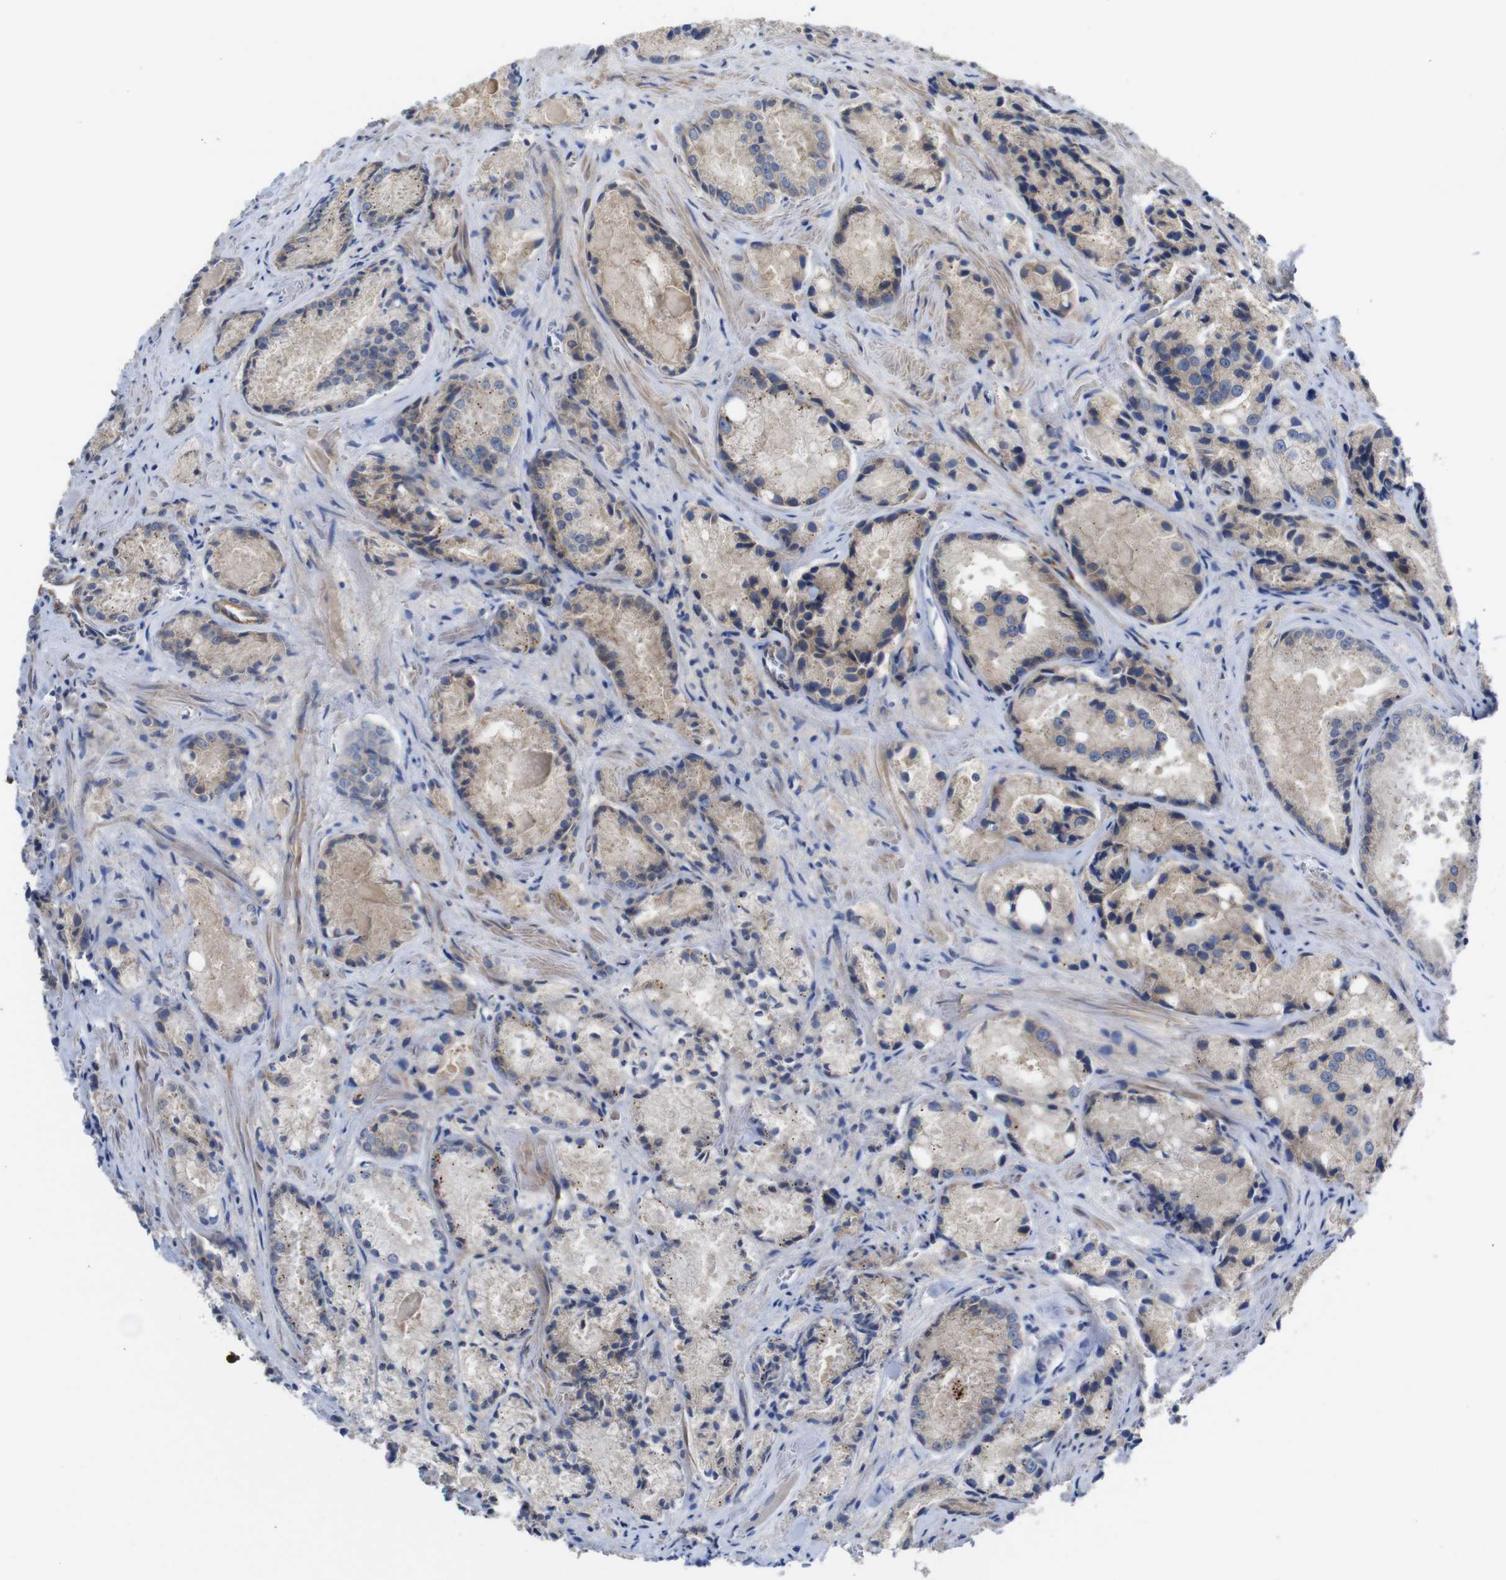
{"staining": {"intensity": "weak", "quantity": "25%-75%", "location": "cytoplasmic/membranous"}, "tissue": "prostate cancer", "cell_type": "Tumor cells", "image_type": "cancer", "snomed": [{"axis": "morphology", "description": "Adenocarcinoma, Low grade"}, {"axis": "topography", "description": "Prostate"}], "caption": "This histopathology image displays prostate cancer (low-grade adenocarcinoma) stained with immunohistochemistry (IHC) to label a protein in brown. The cytoplasmic/membranous of tumor cells show weak positivity for the protein. Nuclei are counter-stained blue.", "gene": "DDRGK1", "patient": {"sex": "male", "age": 64}}